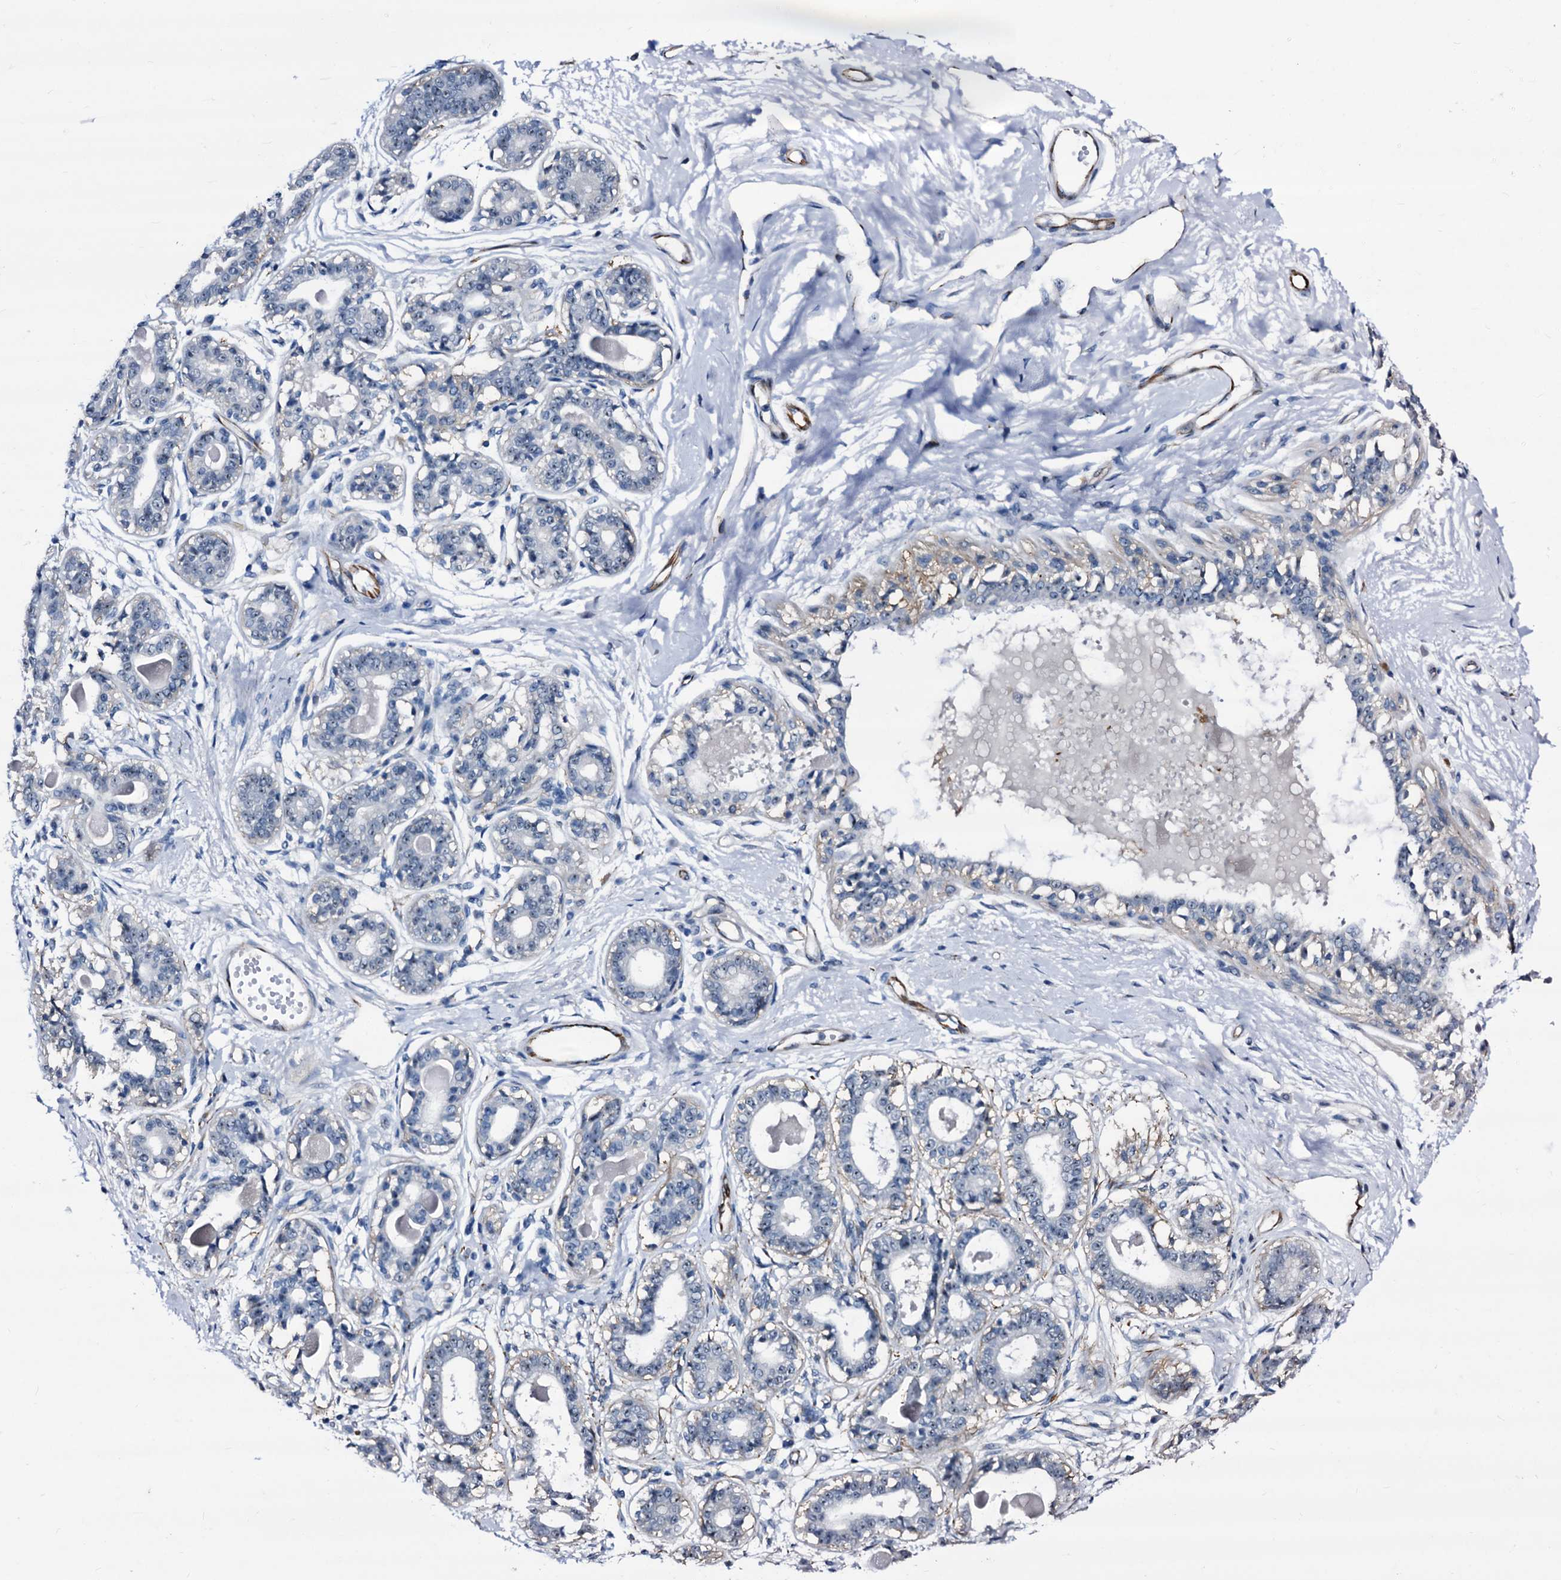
{"staining": {"intensity": "negative", "quantity": "none", "location": "none"}, "tissue": "breast", "cell_type": "Adipocytes", "image_type": "normal", "snomed": [{"axis": "morphology", "description": "Normal tissue, NOS"}, {"axis": "topography", "description": "Breast"}], "caption": "High power microscopy image of an IHC image of unremarkable breast, revealing no significant positivity in adipocytes. (Immunohistochemistry, brightfield microscopy, high magnification).", "gene": "EMG1", "patient": {"sex": "female", "age": 45}}